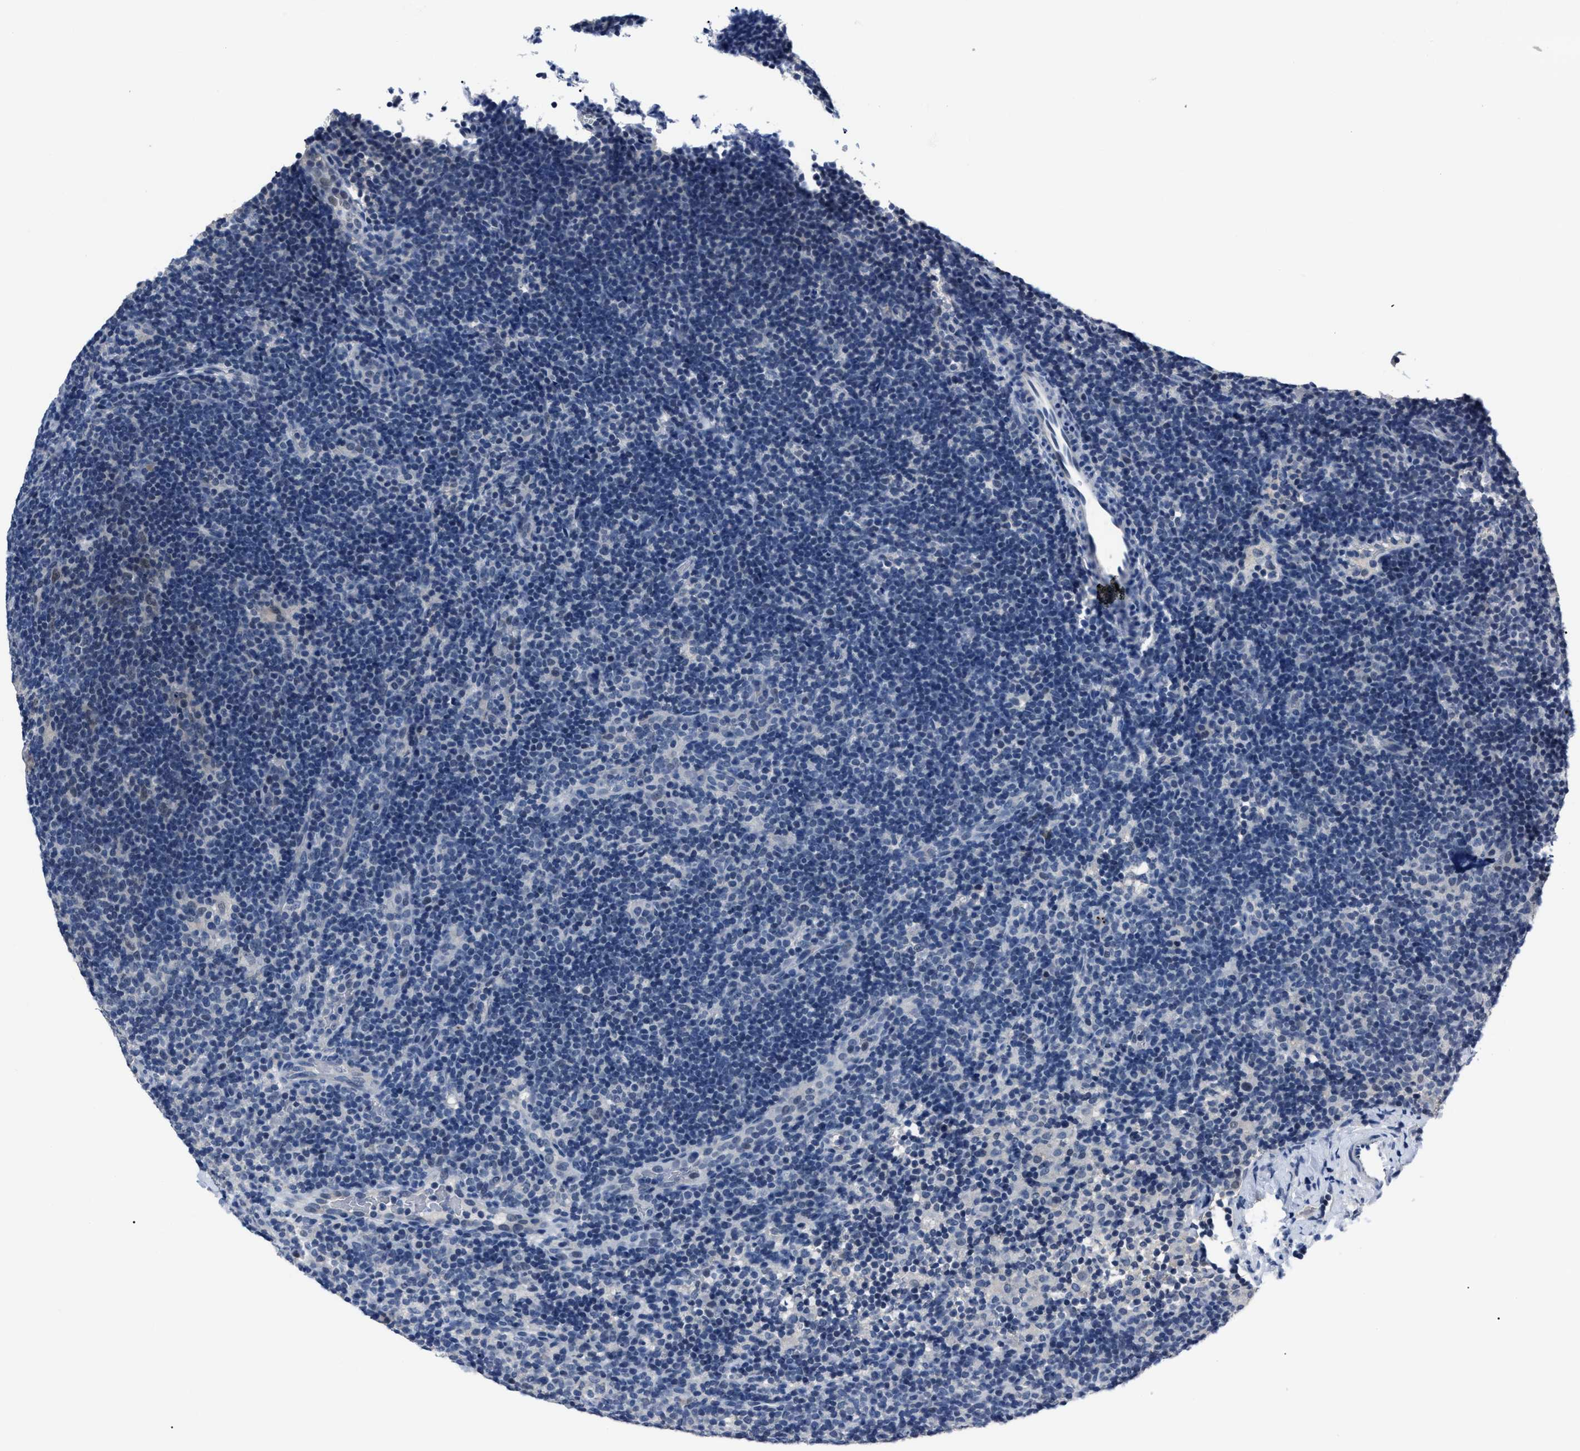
{"staining": {"intensity": "negative", "quantity": "none", "location": "none"}, "tissue": "lymphoma", "cell_type": "Tumor cells", "image_type": "cancer", "snomed": [{"axis": "morphology", "description": "Hodgkin's disease, NOS"}, {"axis": "topography", "description": "Lymph node"}], "caption": "Tumor cells show no significant positivity in Hodgkin's disease.", "gene": "LRWD1", "patient": {"sex": "female", "age": 57}}